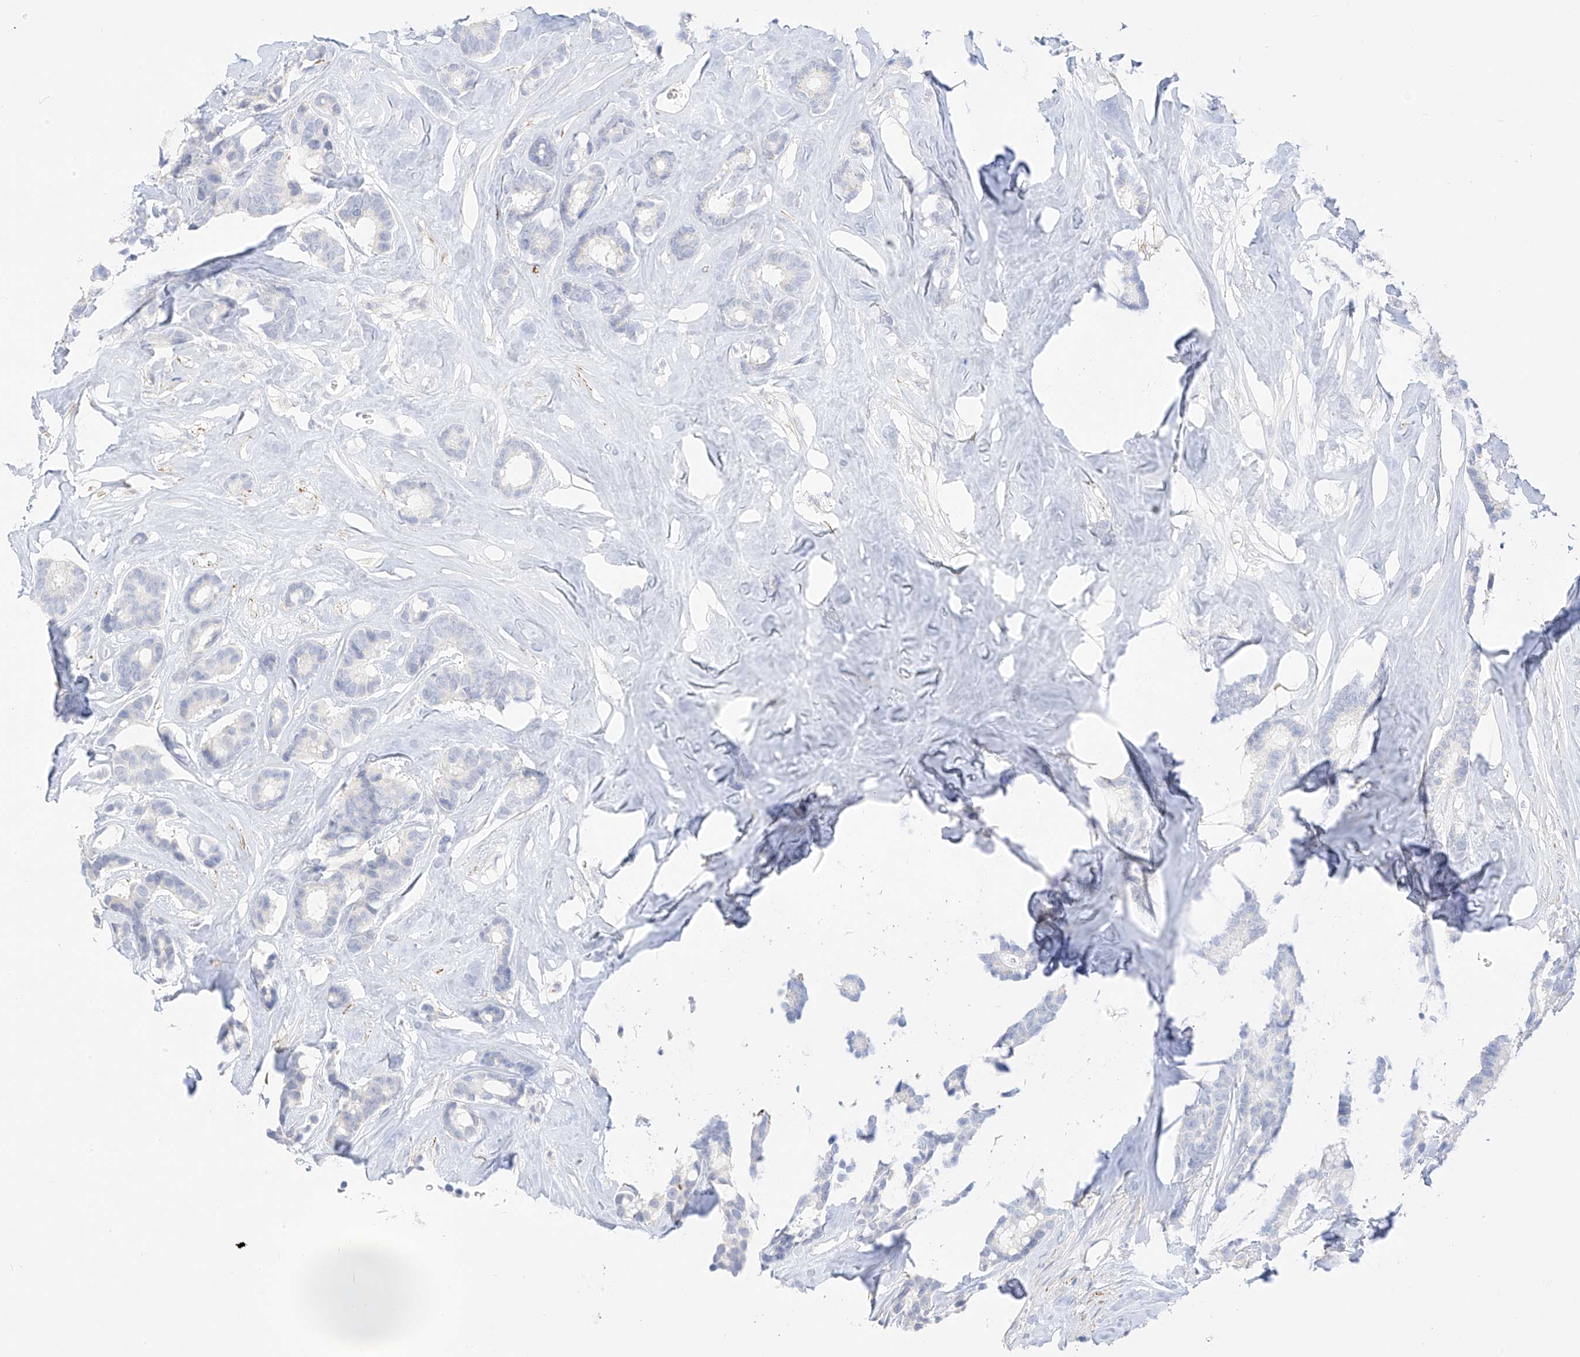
{"staining": {"intensity": "negative", "quantity": "none", "location": "none"}, "tissue": "breast cancer", "cell_type": "Tumor cells", "image_type": "cancer", "snomed": [{"axis": "morphology", "description": "Duct carcinoma"}, {"axis": "topography", "description": "Breast"}], "caption": "The immunohistochemistry (IHC) micrograph has no significant staining in tumor cells of breast infiltrating ductal carcinoma tissue.", "gene": "ST3GAL5", "patient": {"sex": "female", "age": 40}}